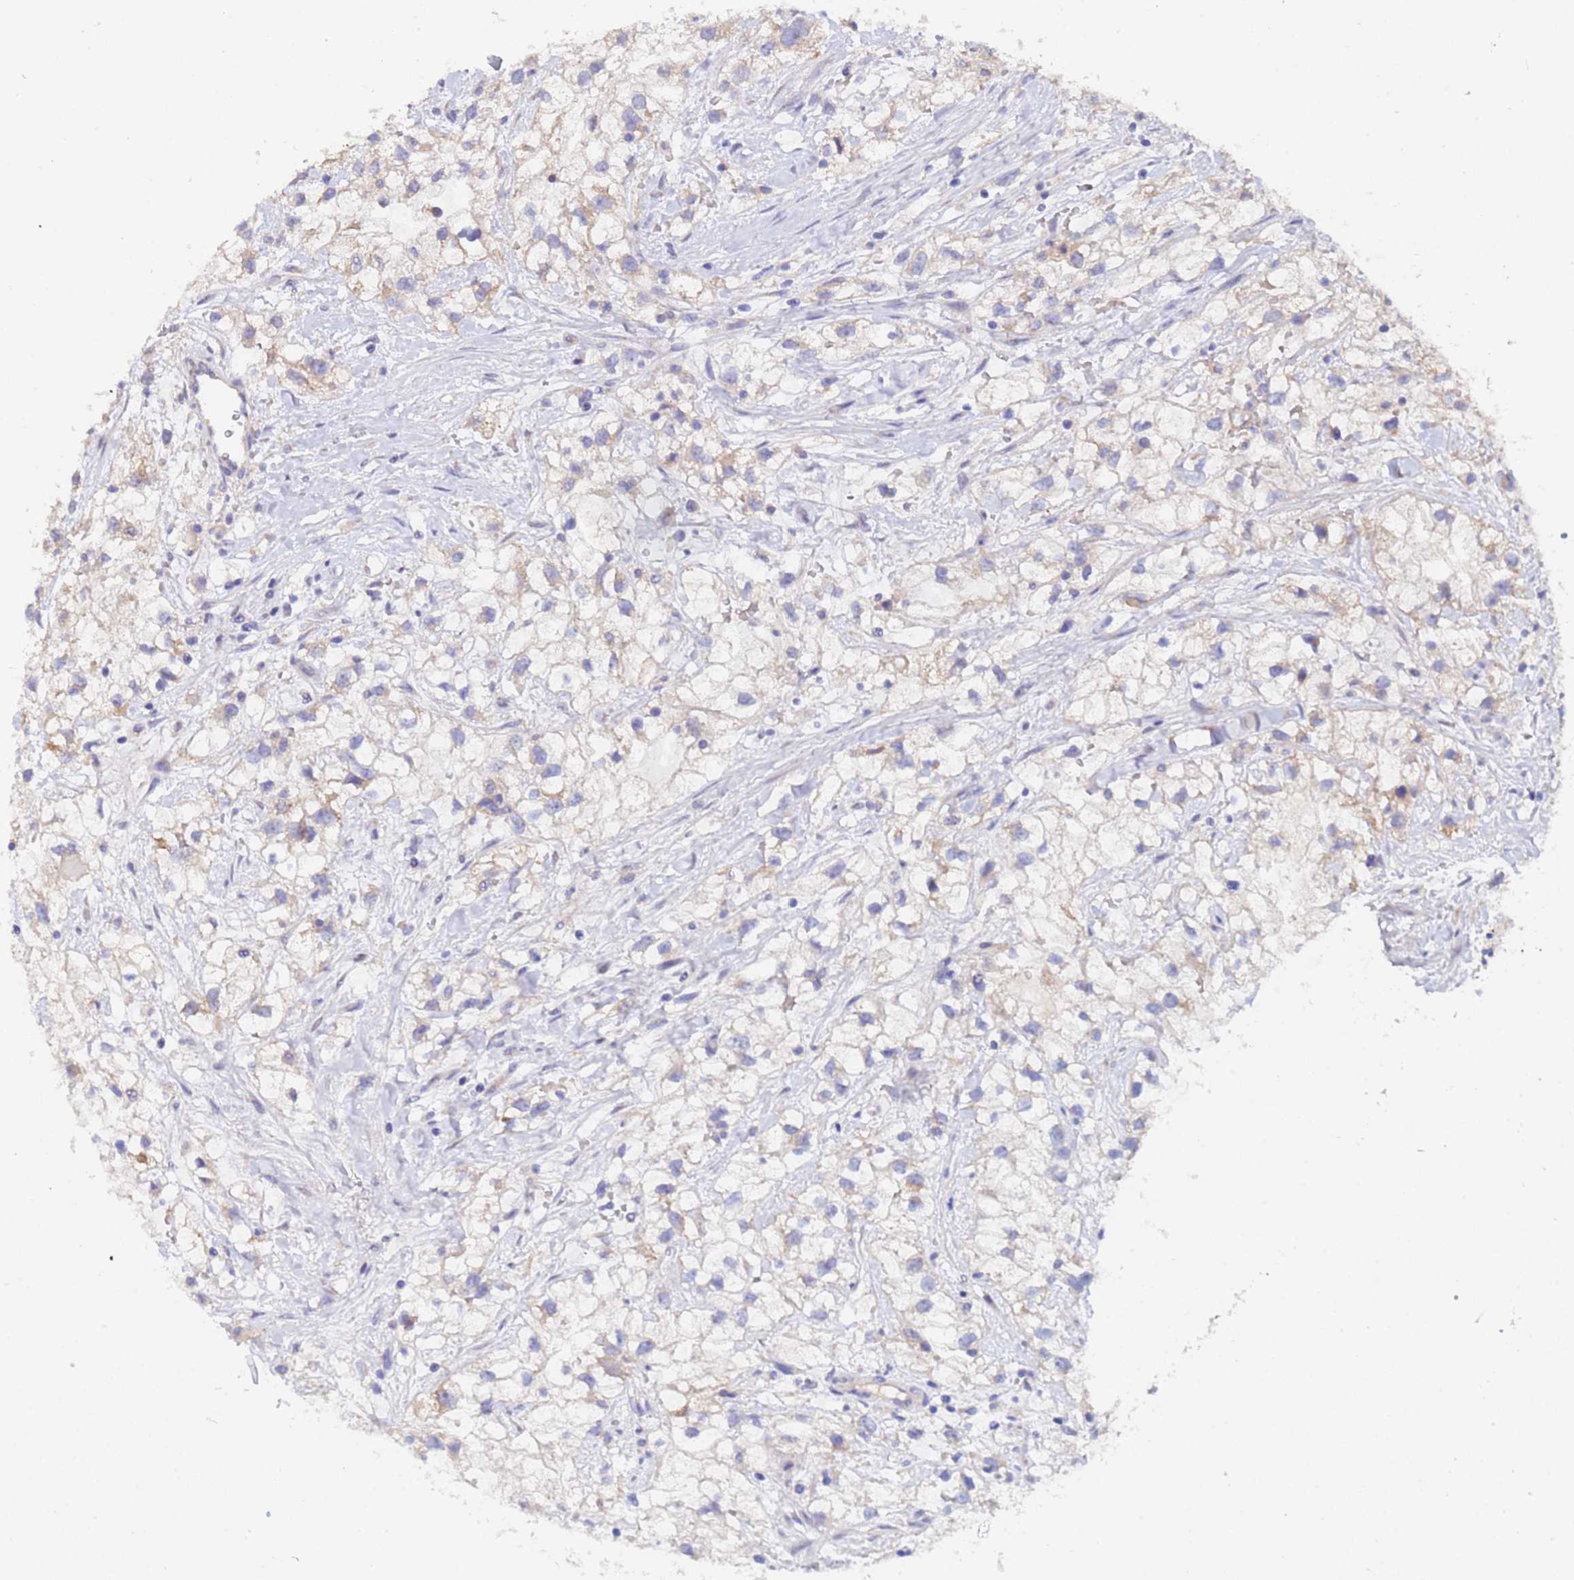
{"staining": {"intensity": "weak", "quantity": "<25%", "location": "cytoplasmic/membranous"}, "tissue": "renal cancer", "cell_type": "Tumor cells", "image_type": "cancer", "snomed": [{"axis": "morphology", "description": "Adenocarcinoma, NOS"}, {"axis": "topography", "description": "Kidney"}], "caption": "Adenocarcinoma (renal) was stained to show a protein in brown. There is no significant positivity in tumor cells. Brightfield microscopy of immunohistochemistry (IHC) stained with DAB (brown) and hematoxylin (blue), captured at high magnification.", "gene": "IHO1", "patient": {"sex": "male", "age": 59}}